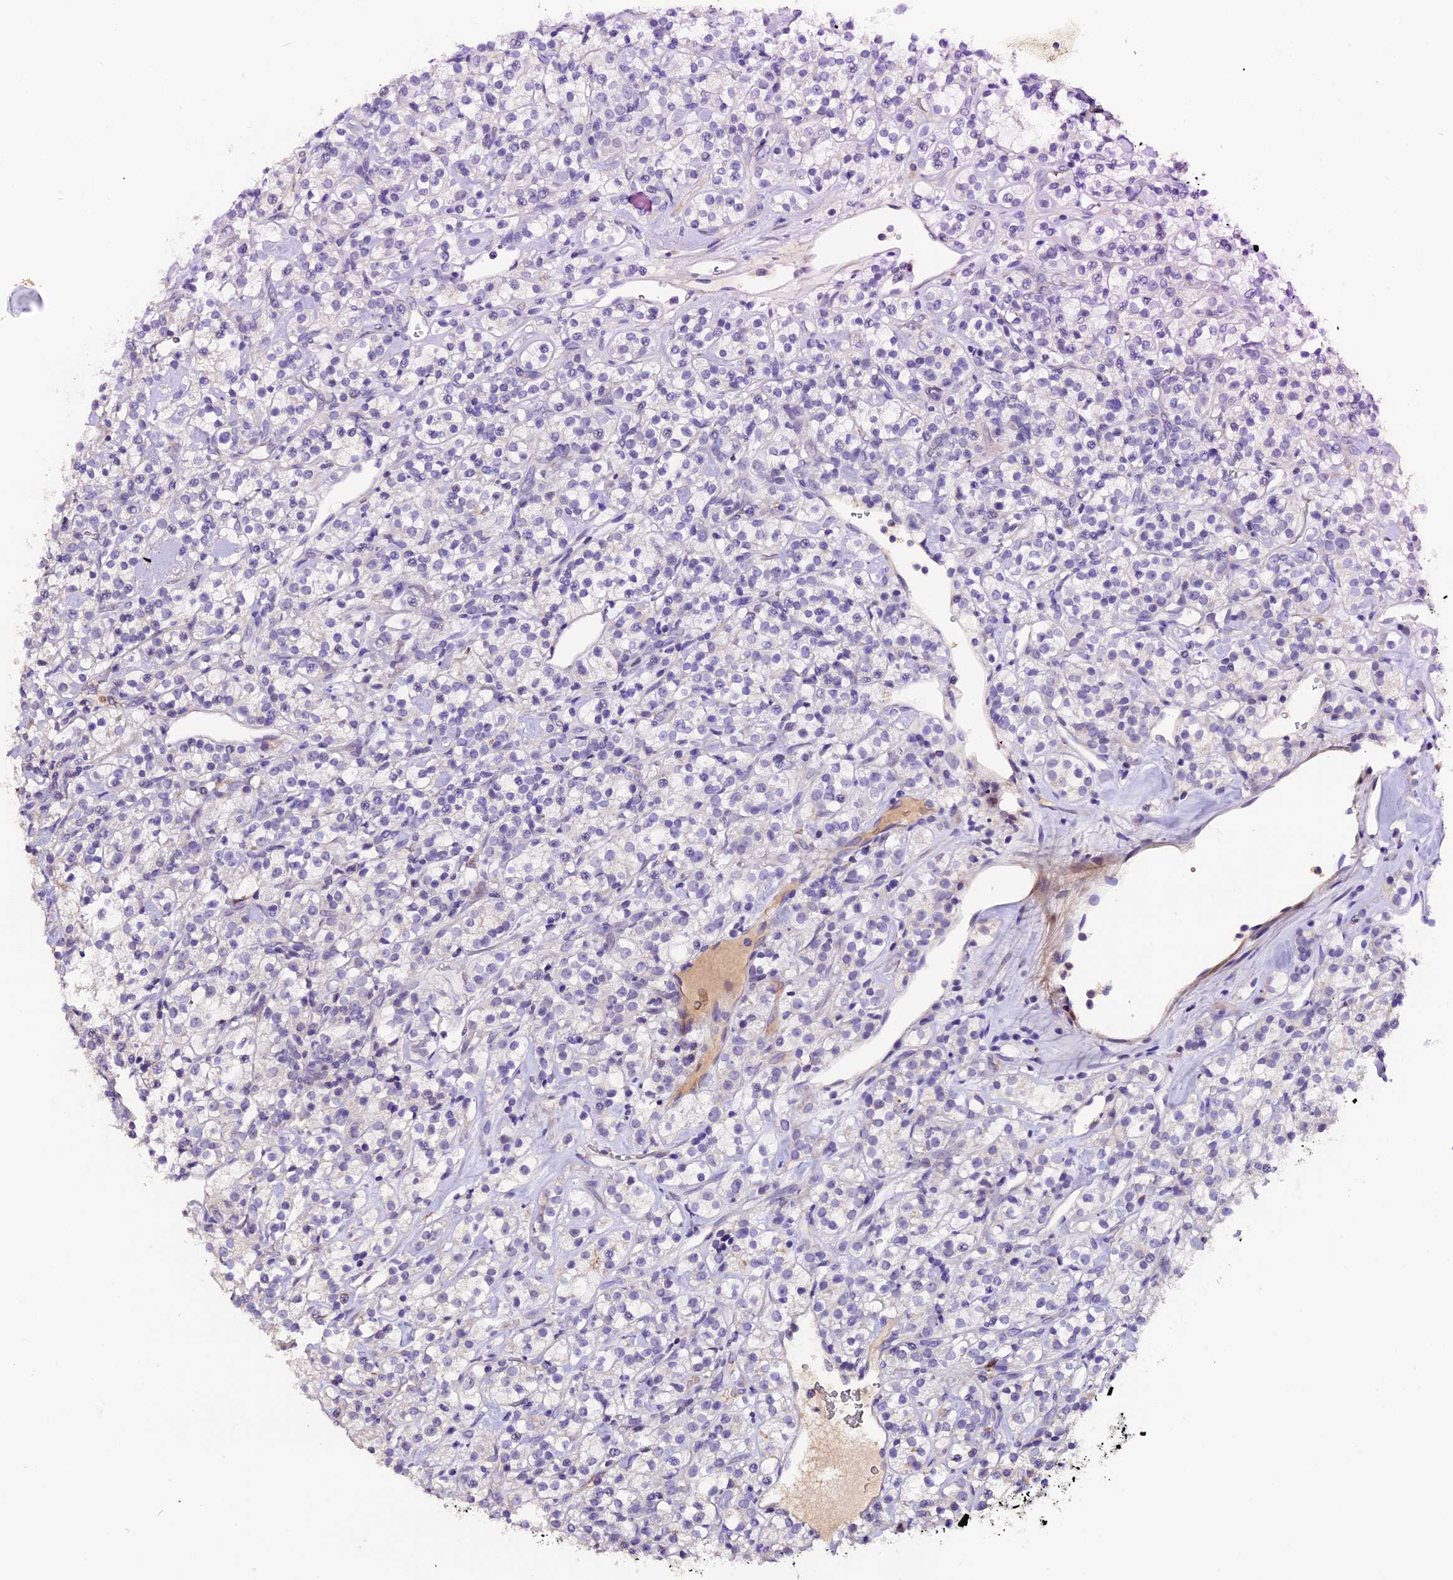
{"staining": {"intensity": "negative", "quantity": "none", "location": "none"}, "tissue": "renal cancer", "cell_type": "Tumor cells", "image_type": "cancer", "snomed": [{"axis": "morphology", "description": "Adenocarcinoma, NOS"}, {"axis": "topography", "description": "Kidney"}], "caption": "Immunohistochemistry (IHC) image of neoplastic tissue: human renal cancer stained with DAB exhibits no significant protein staining in tumor cells.", "gene": "MEX3B", "patient": {"sex": "male", "age": 77}}